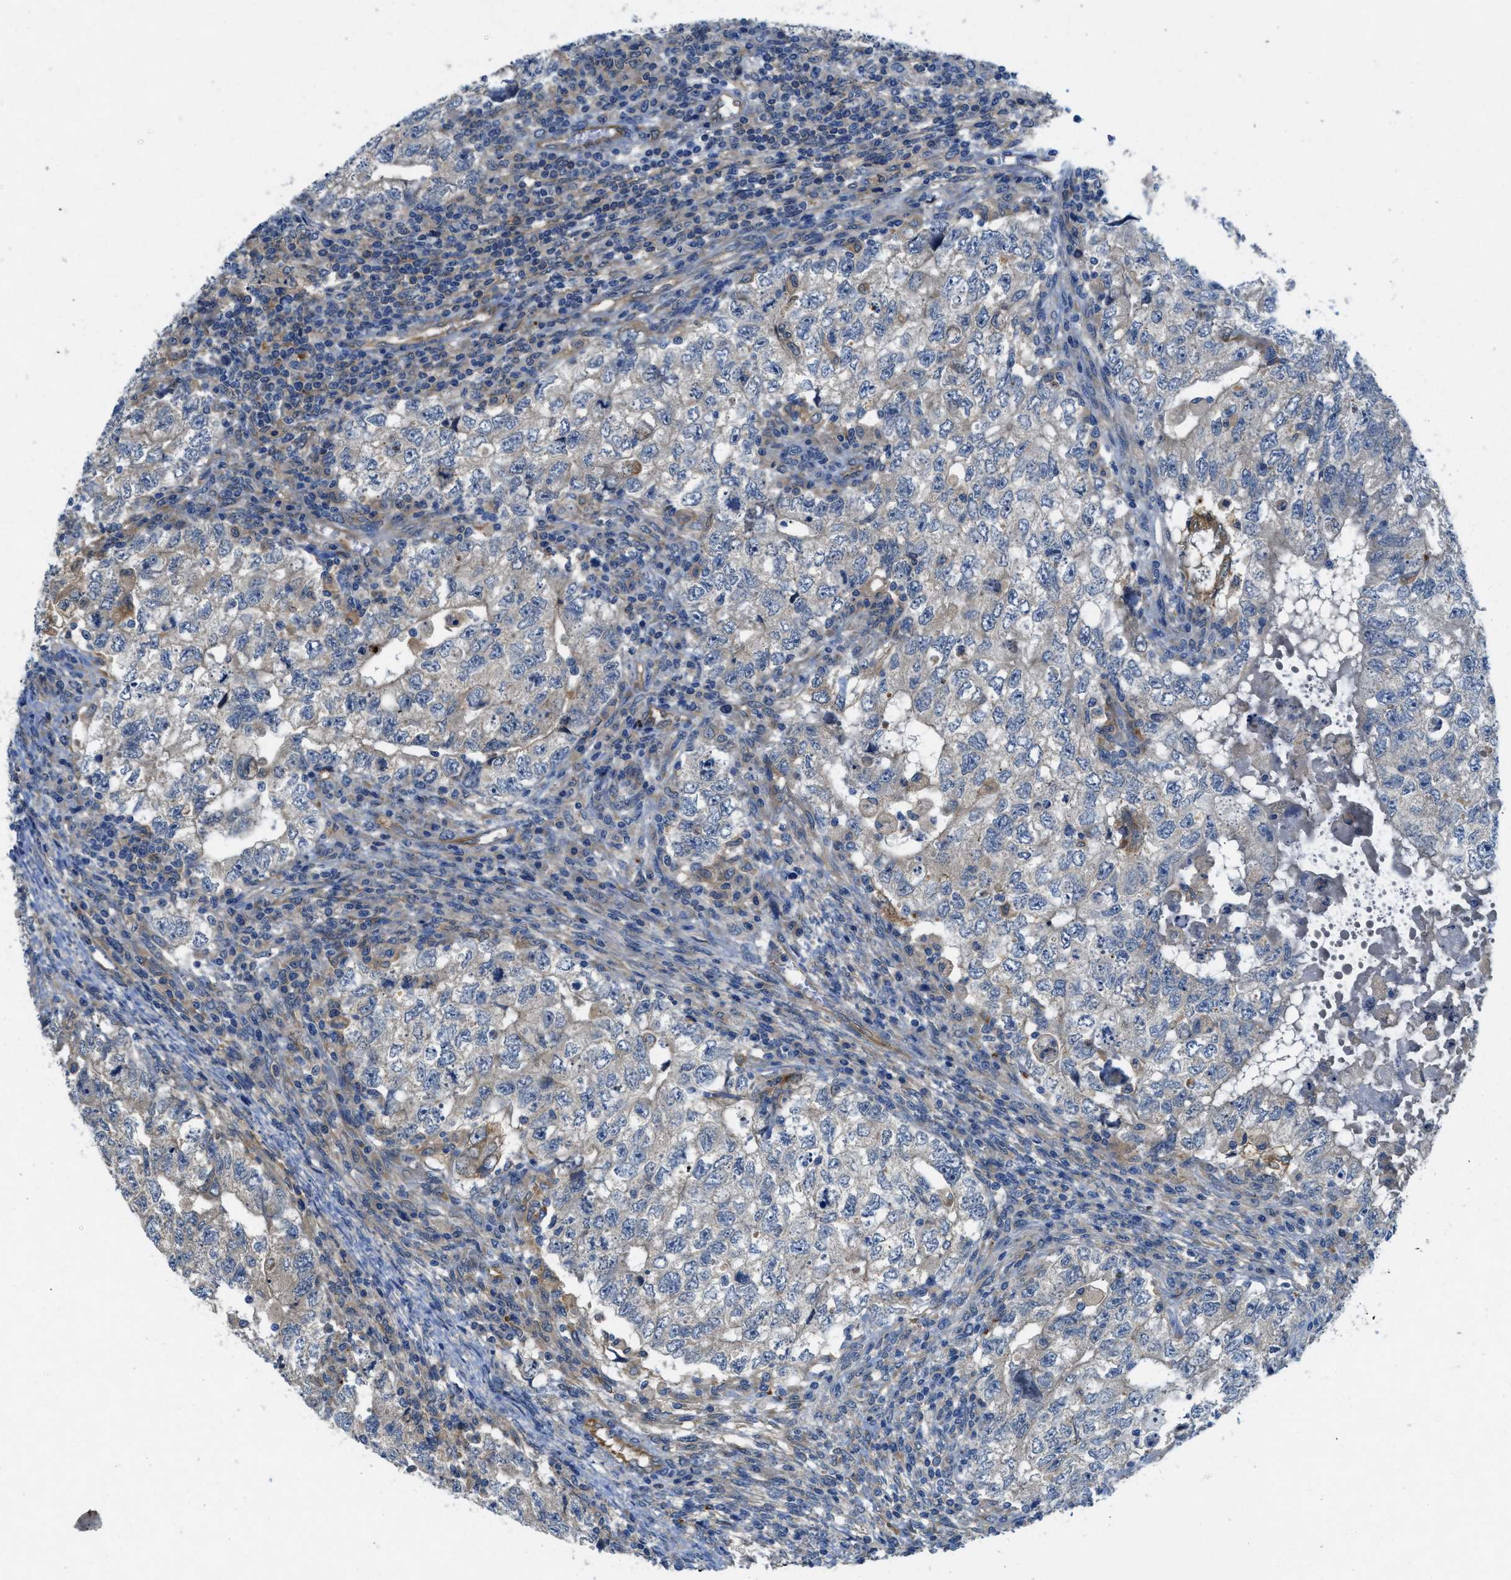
{"staining": {"intensity": "negative", "quantity": "none", "location": "none"}, "tissue": "testis cancer", "cell_type": "Tumor cells", "image_type": "cancer", "snomed": [{"axis": "morphology", "description": "Carcinoma, Embryonal, NOS"}, {"axis": "topography", "description": "Testis"}], "caption": "Protein analysis of testis cancer displays no significant expression in tumor cells.", "gene": "RIPK2", "patient": {"sex": "male", "age": 36}}